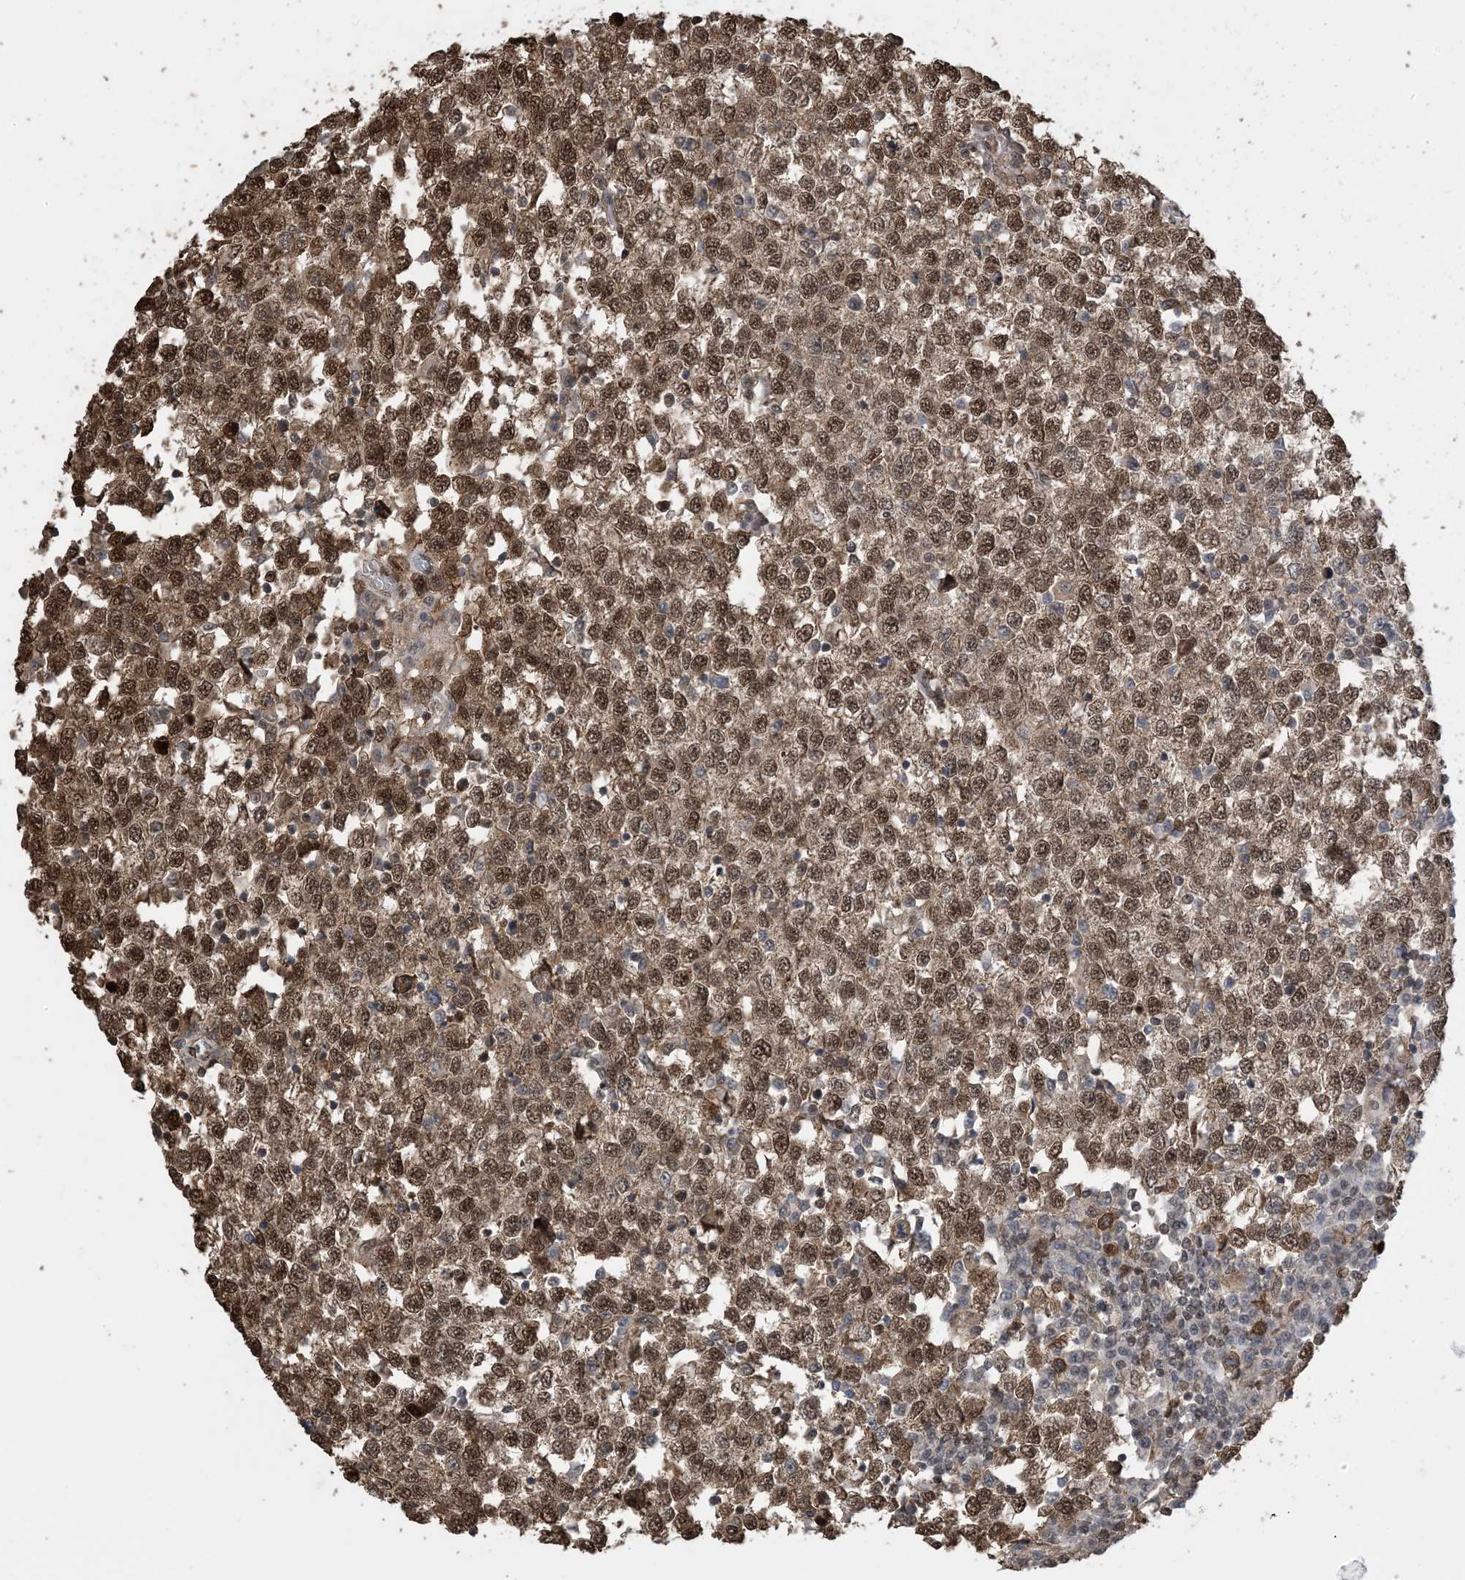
{"staining": {"intensity": "moderate", "quantity": ">75%", "location": "cytoplasmic/membranous,nuclear"}, "tissue": "testis cancer", "cell_type": "Tumor cells", "image_type": "cancer", "snomed": [{"axis": "morphology", "description": "Seminoma, NOS"}, {"axis": "topography", "description": "Testis"}], "caption": "Immunohistochemical staining of testis cancer (seminoma) reveals medium levels of moderate cytoplasmic/membranous and nuclear staining in about >75% of tumor cells.", "gene": "HSPA1A", "patient": {"sex": "male", "age": 65}}